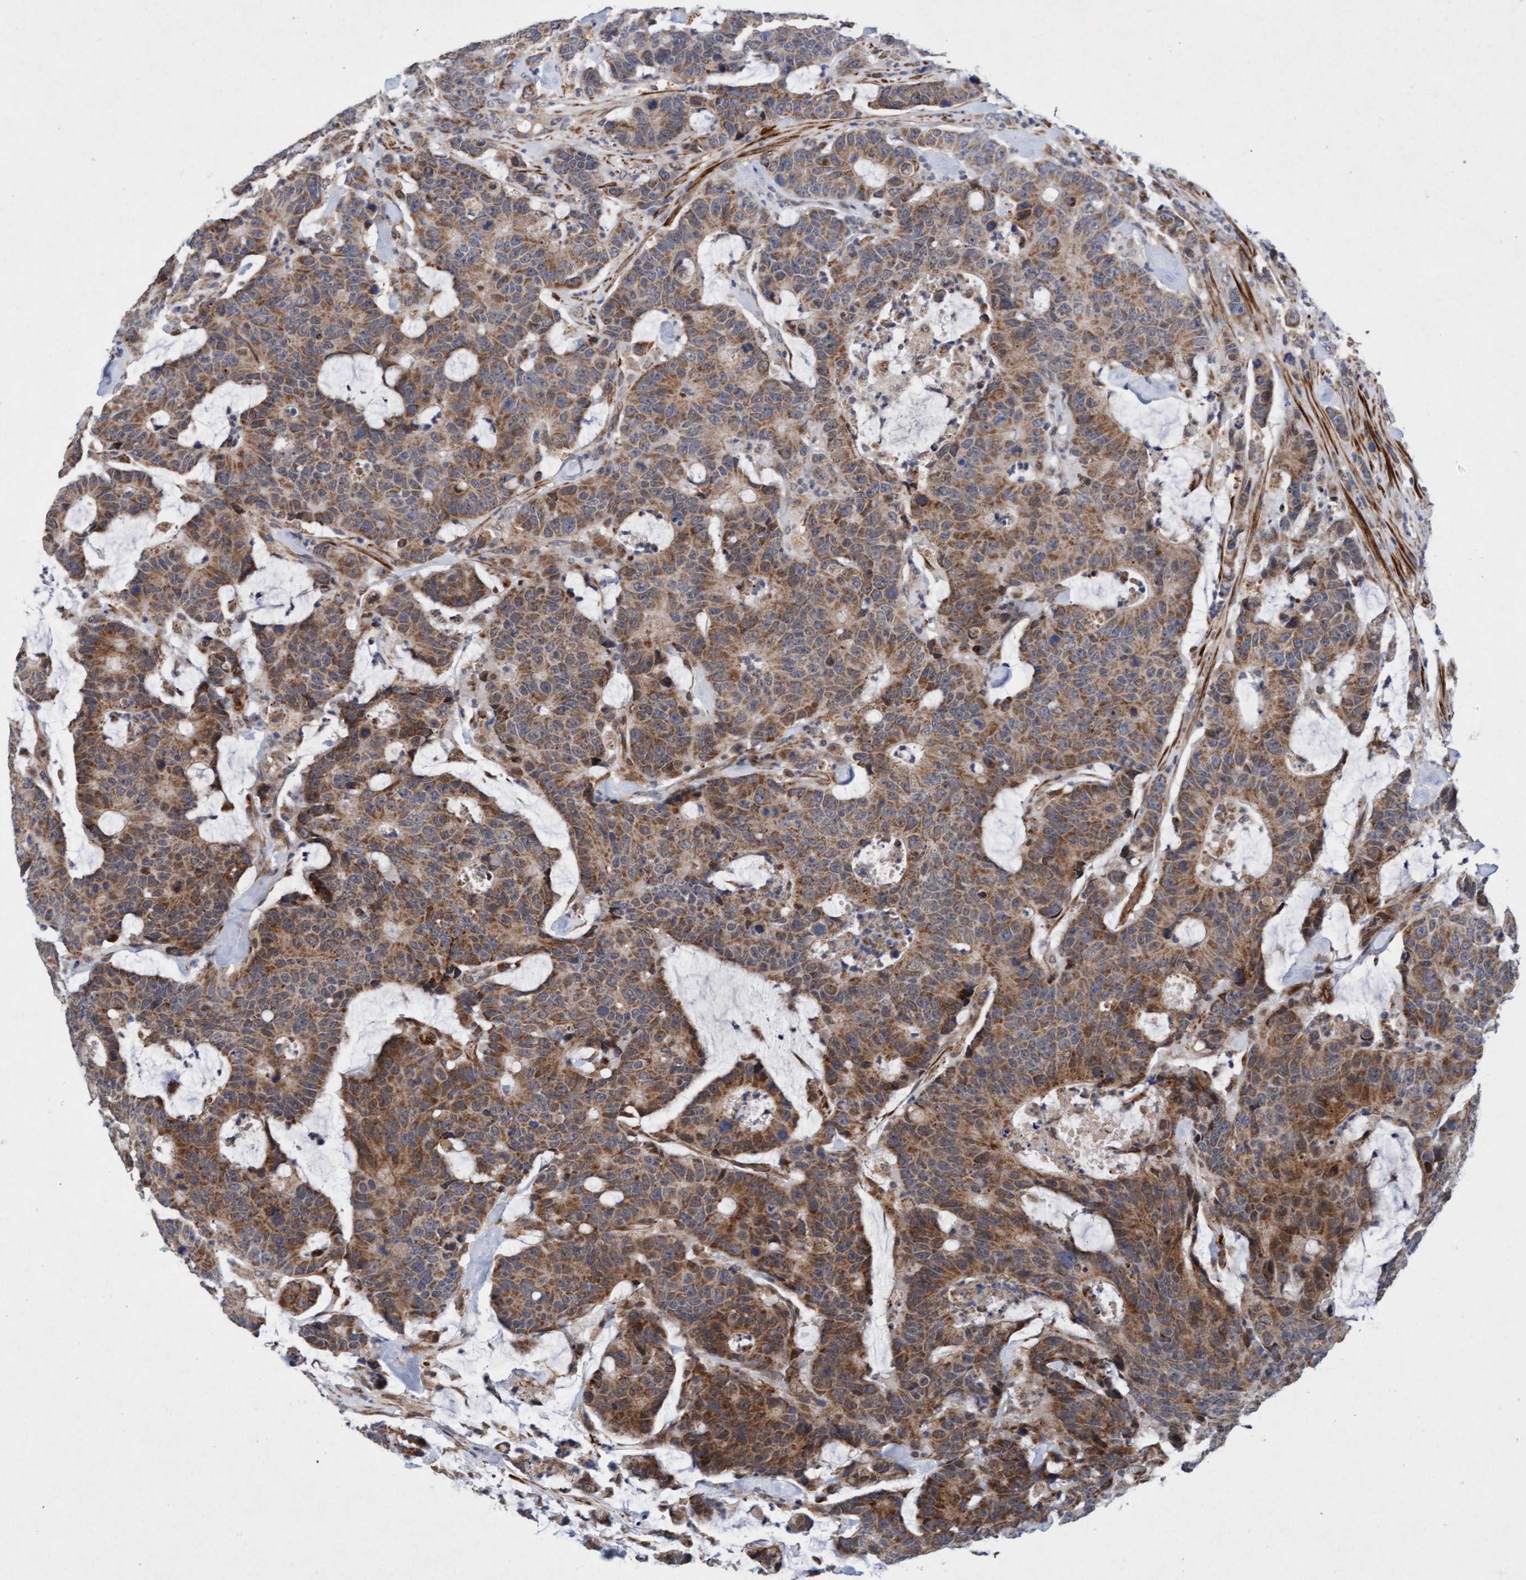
{"staining": {"intensity": "moderate", "quantity": ">75%", "location": "cytoplasmic/membranous"}, "tissue": "colorectal cancer", "cell_type": "Tumor cells", "image_type": "cancer", "snomed": [{"axis": "morphology", "description": "Adenocarcinoma, NOS"}, {"axis": "topography", "description": "Colon"}], "caption": "Immunohistochemistry histopathology image of colorectal adenocarcinoma stained for a protein (brown), which demonstrates medium levels of moderate cytoplasmic/membranous staining in about >75% of tumor cells.", "gene": "TMEM70", "patient": {"sex": "female", "age": 86}}